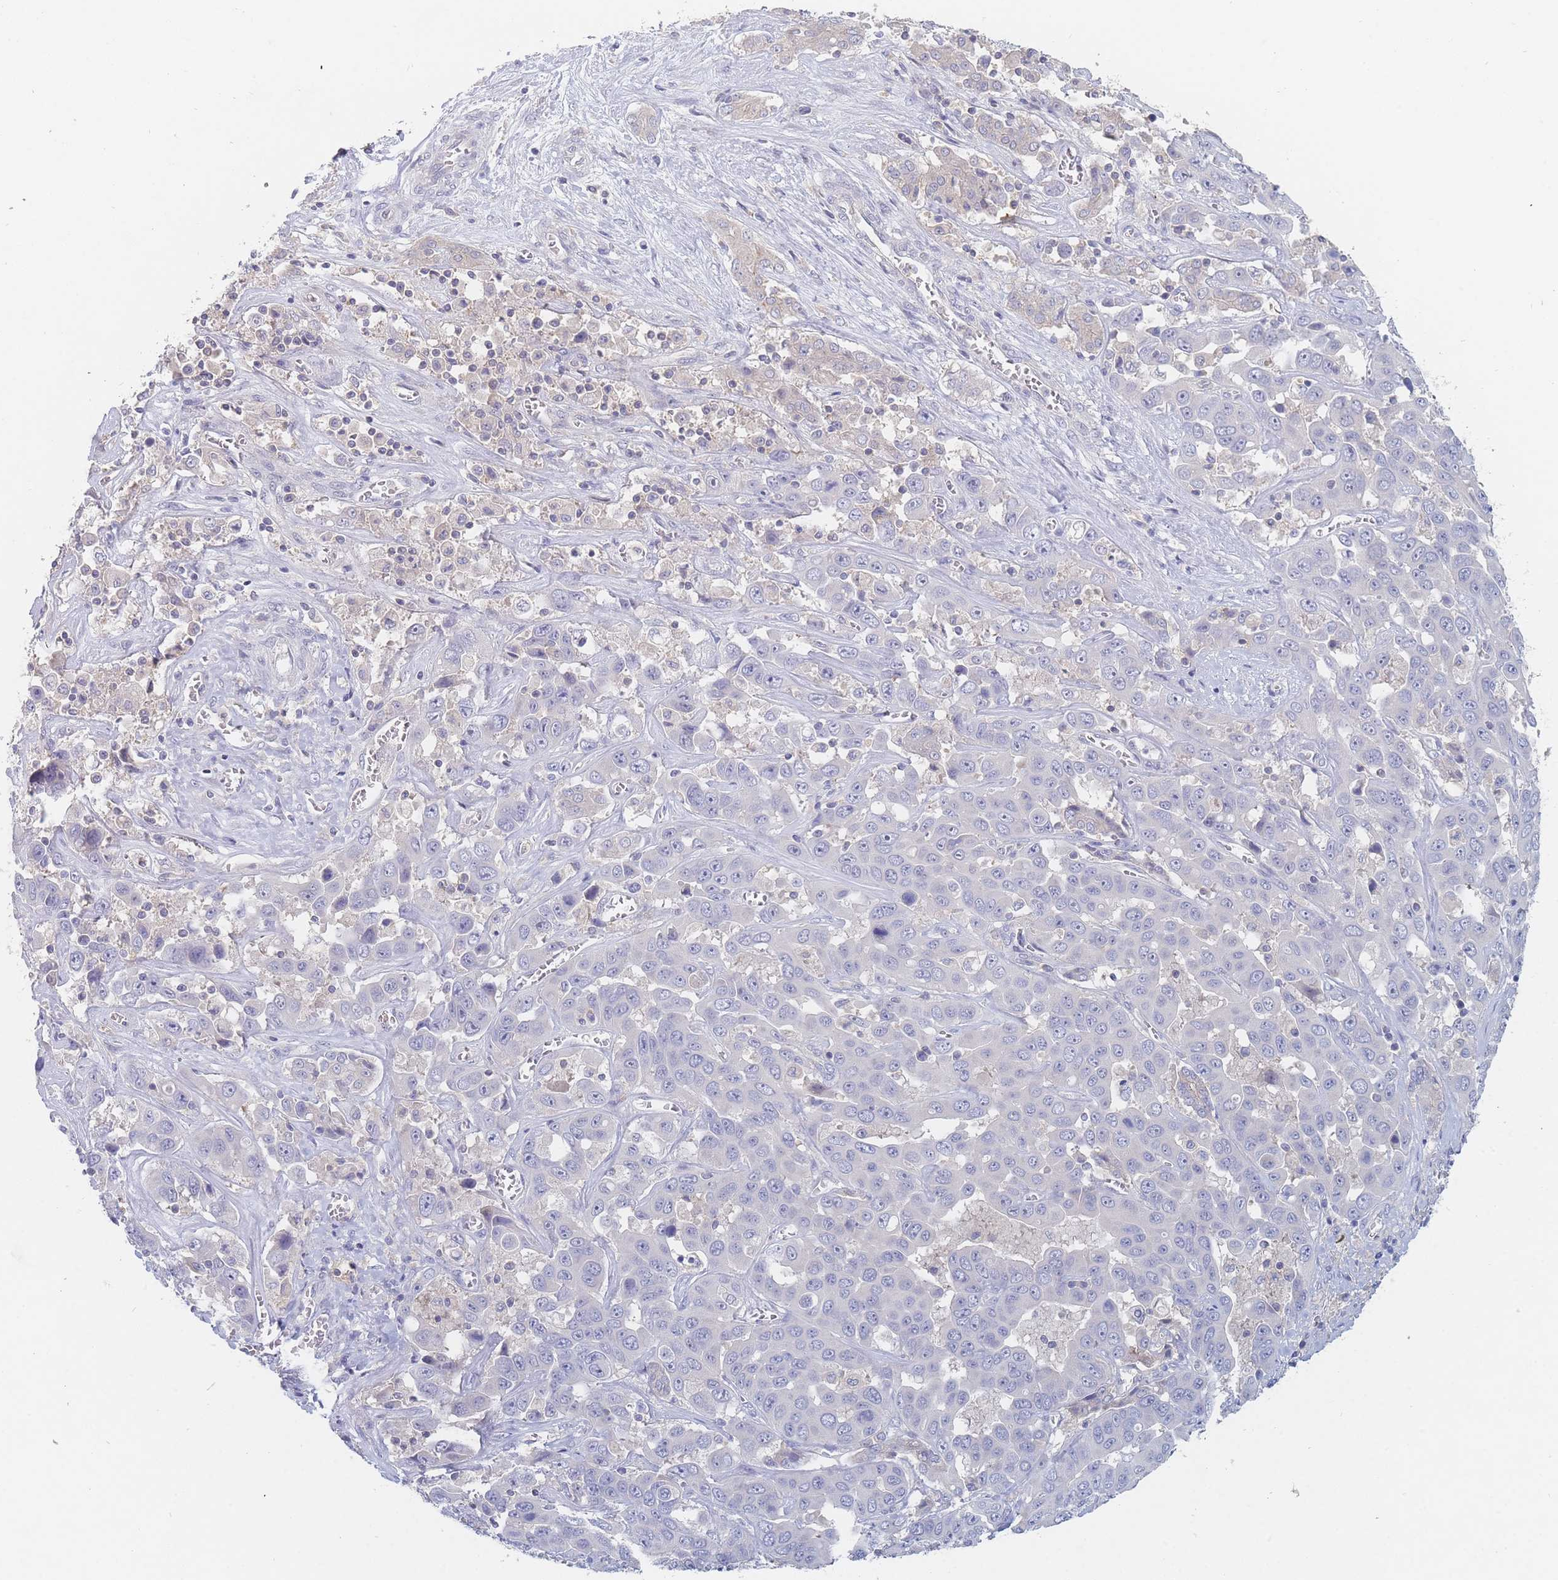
{"staining": {"intensity": "negative", "quantity": "none", "location": "none"}, "tissue": "liver cancer", "cell_type": "Tumor cells", "image_type": "cancer", "snomed": [{"axis": "morphology", "description": "Cholangiocarcinoma"}, {"axis": "topography", "description": "Liver"}], "caption": "DAB (3,3'-diaminobenzidine) immunohistochemical staining of cholangiocarcinoma (liver) shows no significant positivity in tumor cells. (DAB immunohistochemistry (IHC) with hematoxylin counter stain).", "gene": "PPP6C", "patient": {"sex": "female", "age": 52}}